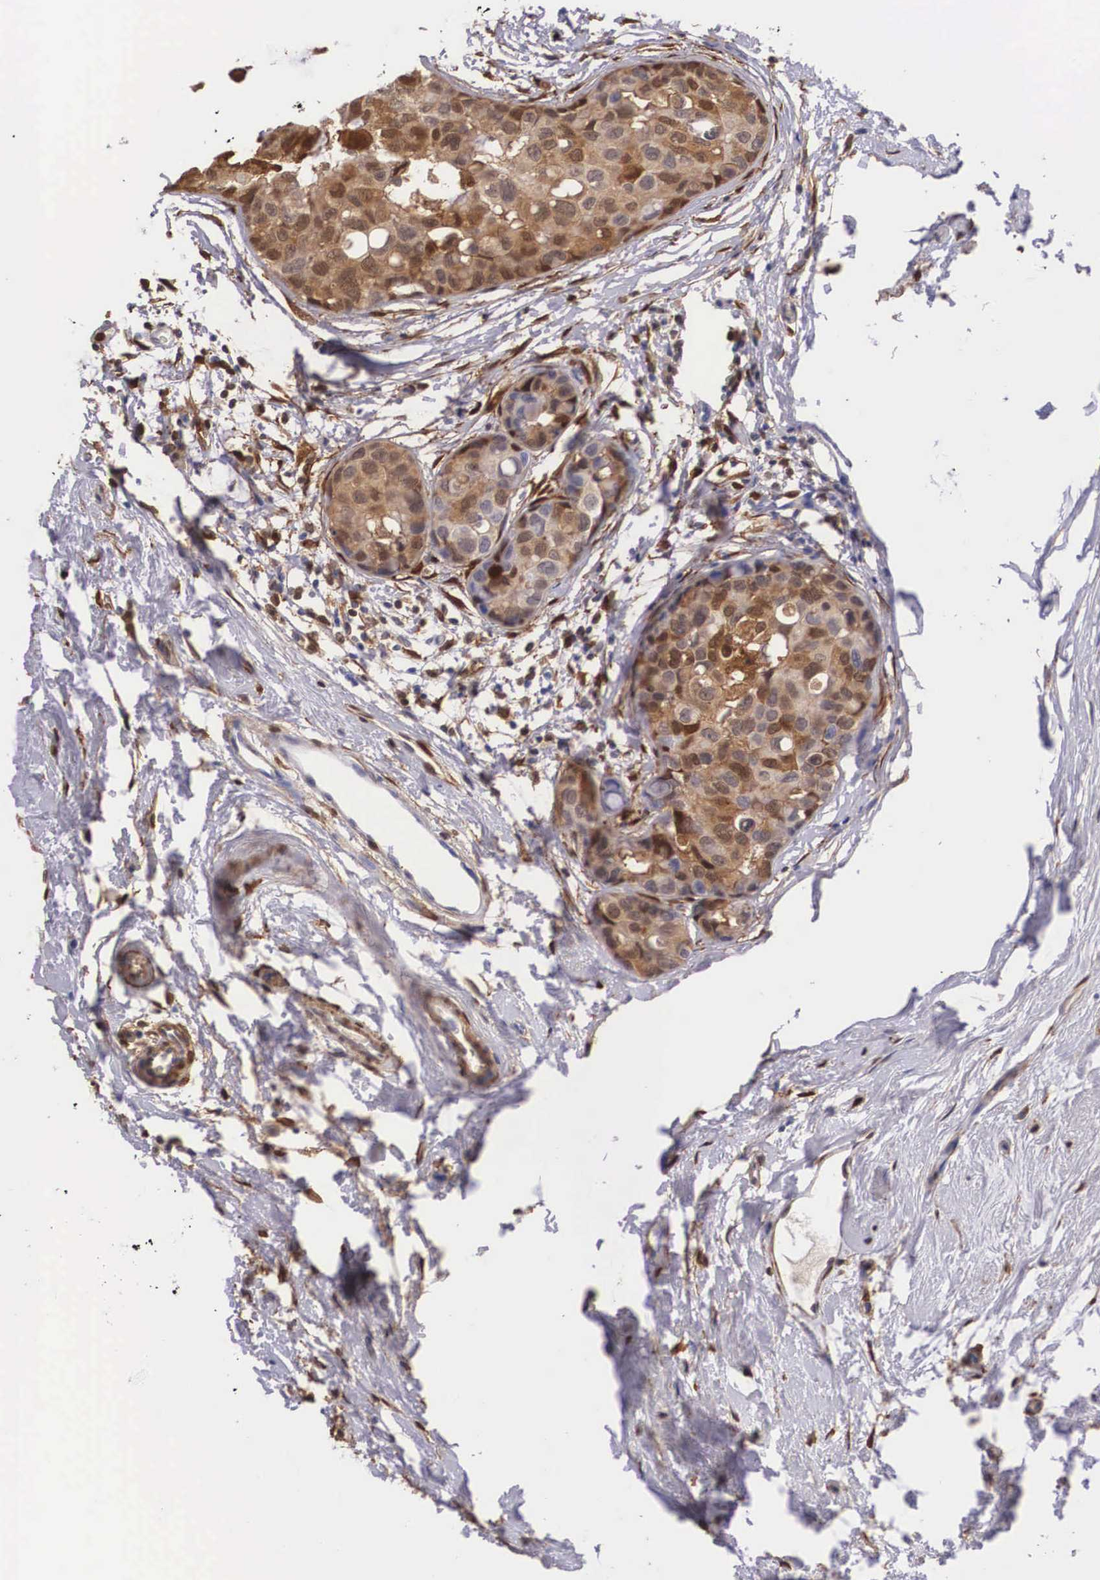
{"staining": {"intensity": "moderate", "quantity": ">75%", "location": "cytoplasmic/membranous,nuclear"}, "tissue": "breast cancer", "cell_type": "Tumor cells", "image_type": "cancer", "snomed": [{"axis": "morphology", "description": "Duct carcinoma"}, {"axis": "topography", "description": "Breast"}], "caption": "An IHC micrograph of tumor tissue is shown. Protein staining in brown labels moderate cytoplasmic/membranous and nuclear positivity in invasive ductal carcinoma (breast) within tumor cells.", "gene": "LGALS1", "patient": {"sex": "female", "age": 69}}